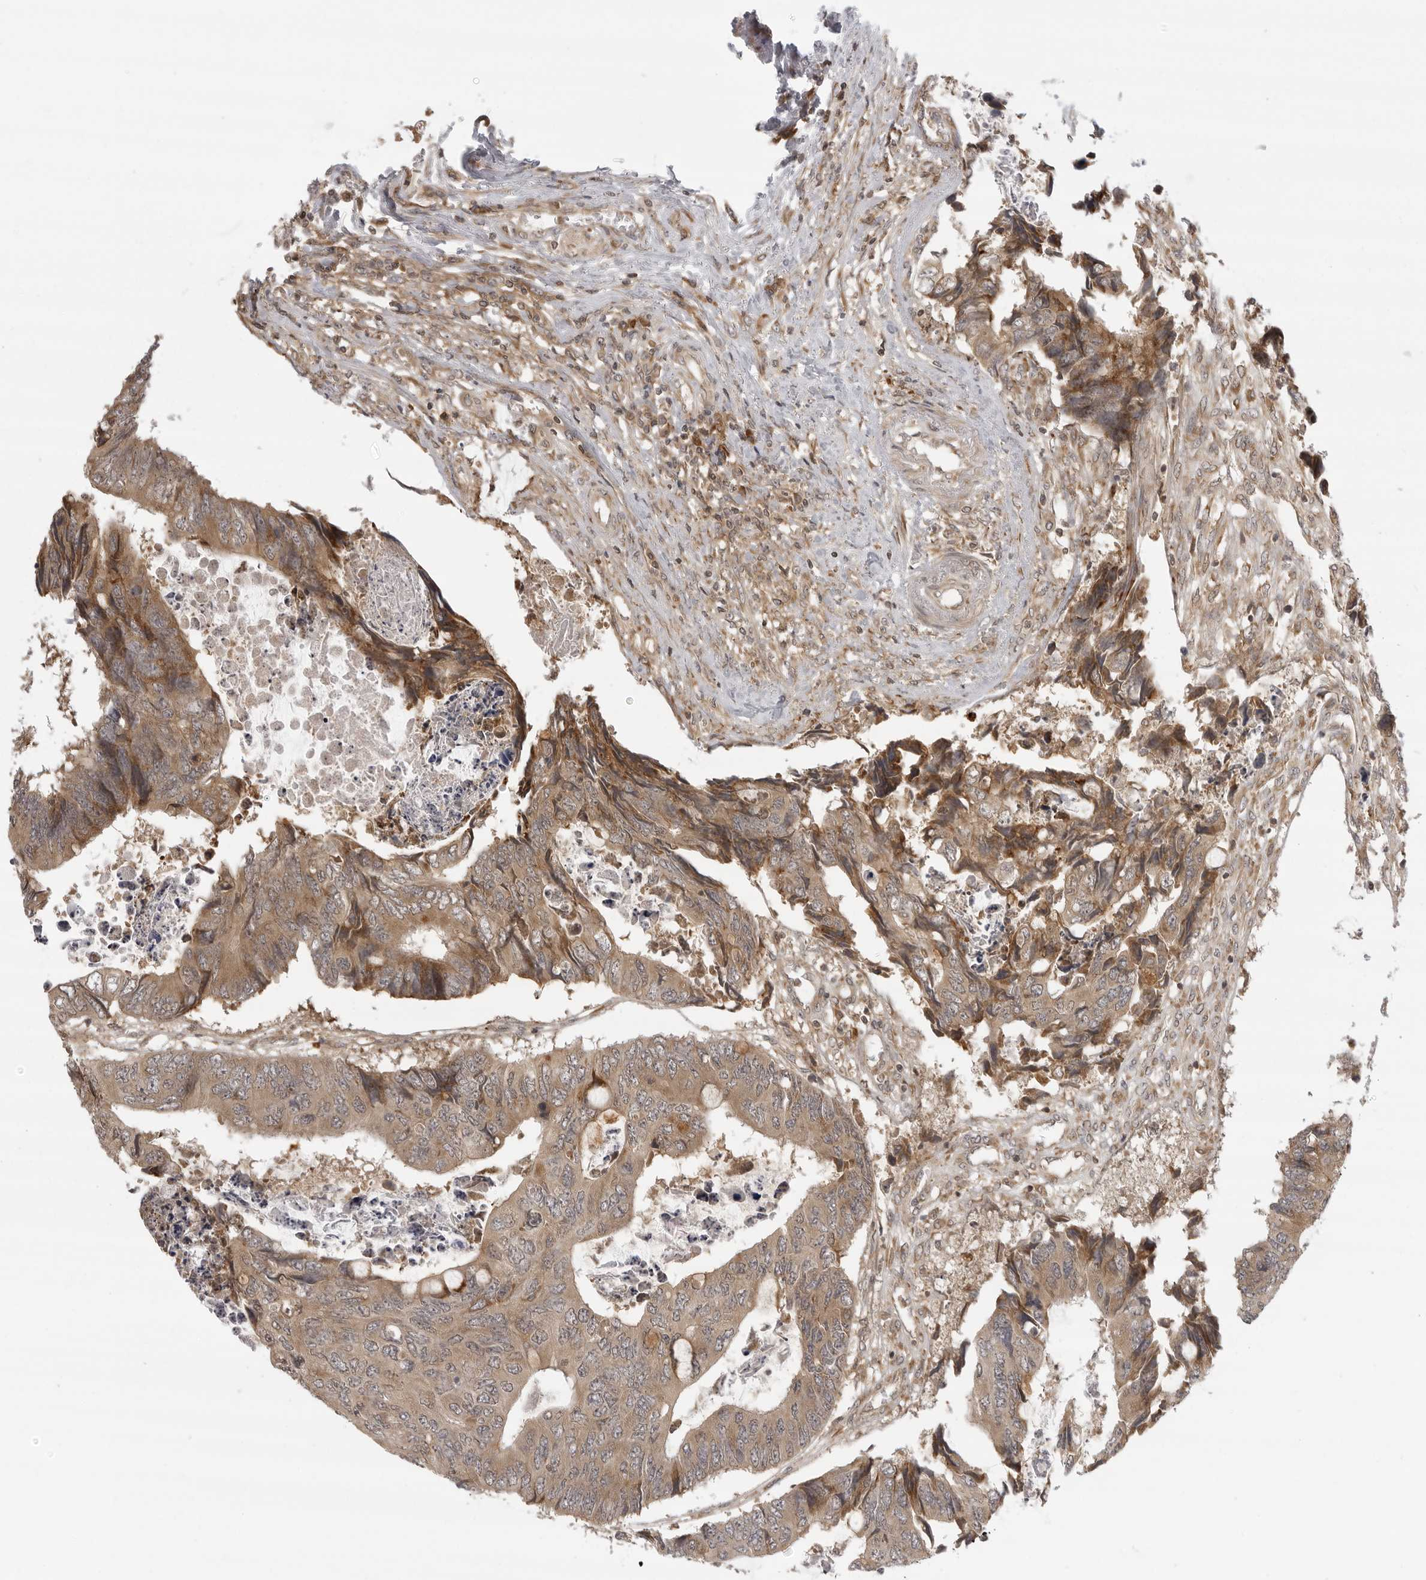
{"staining": {"intensity": "weak", "quantity": ">75%", "location": "cytoplasmic/membranous"}, "tissue": "colorectal cancer", "cell_type": "Tumor cells", "image_type": "cancer", "snomed": [{"axis": "morphology", "description": "Adenocarcinoma, NOS"}, {"axis": "topography", "description": "Rectum"}], "caption": "Protein expression analysis of human colorectal cancer (adenocarcinoma) reveals weak cytoplasmic/membranous expression in about >75% of tumor cells.", "gene": "PRRC2A", "patient": {"sex": "male", "age": 84}}